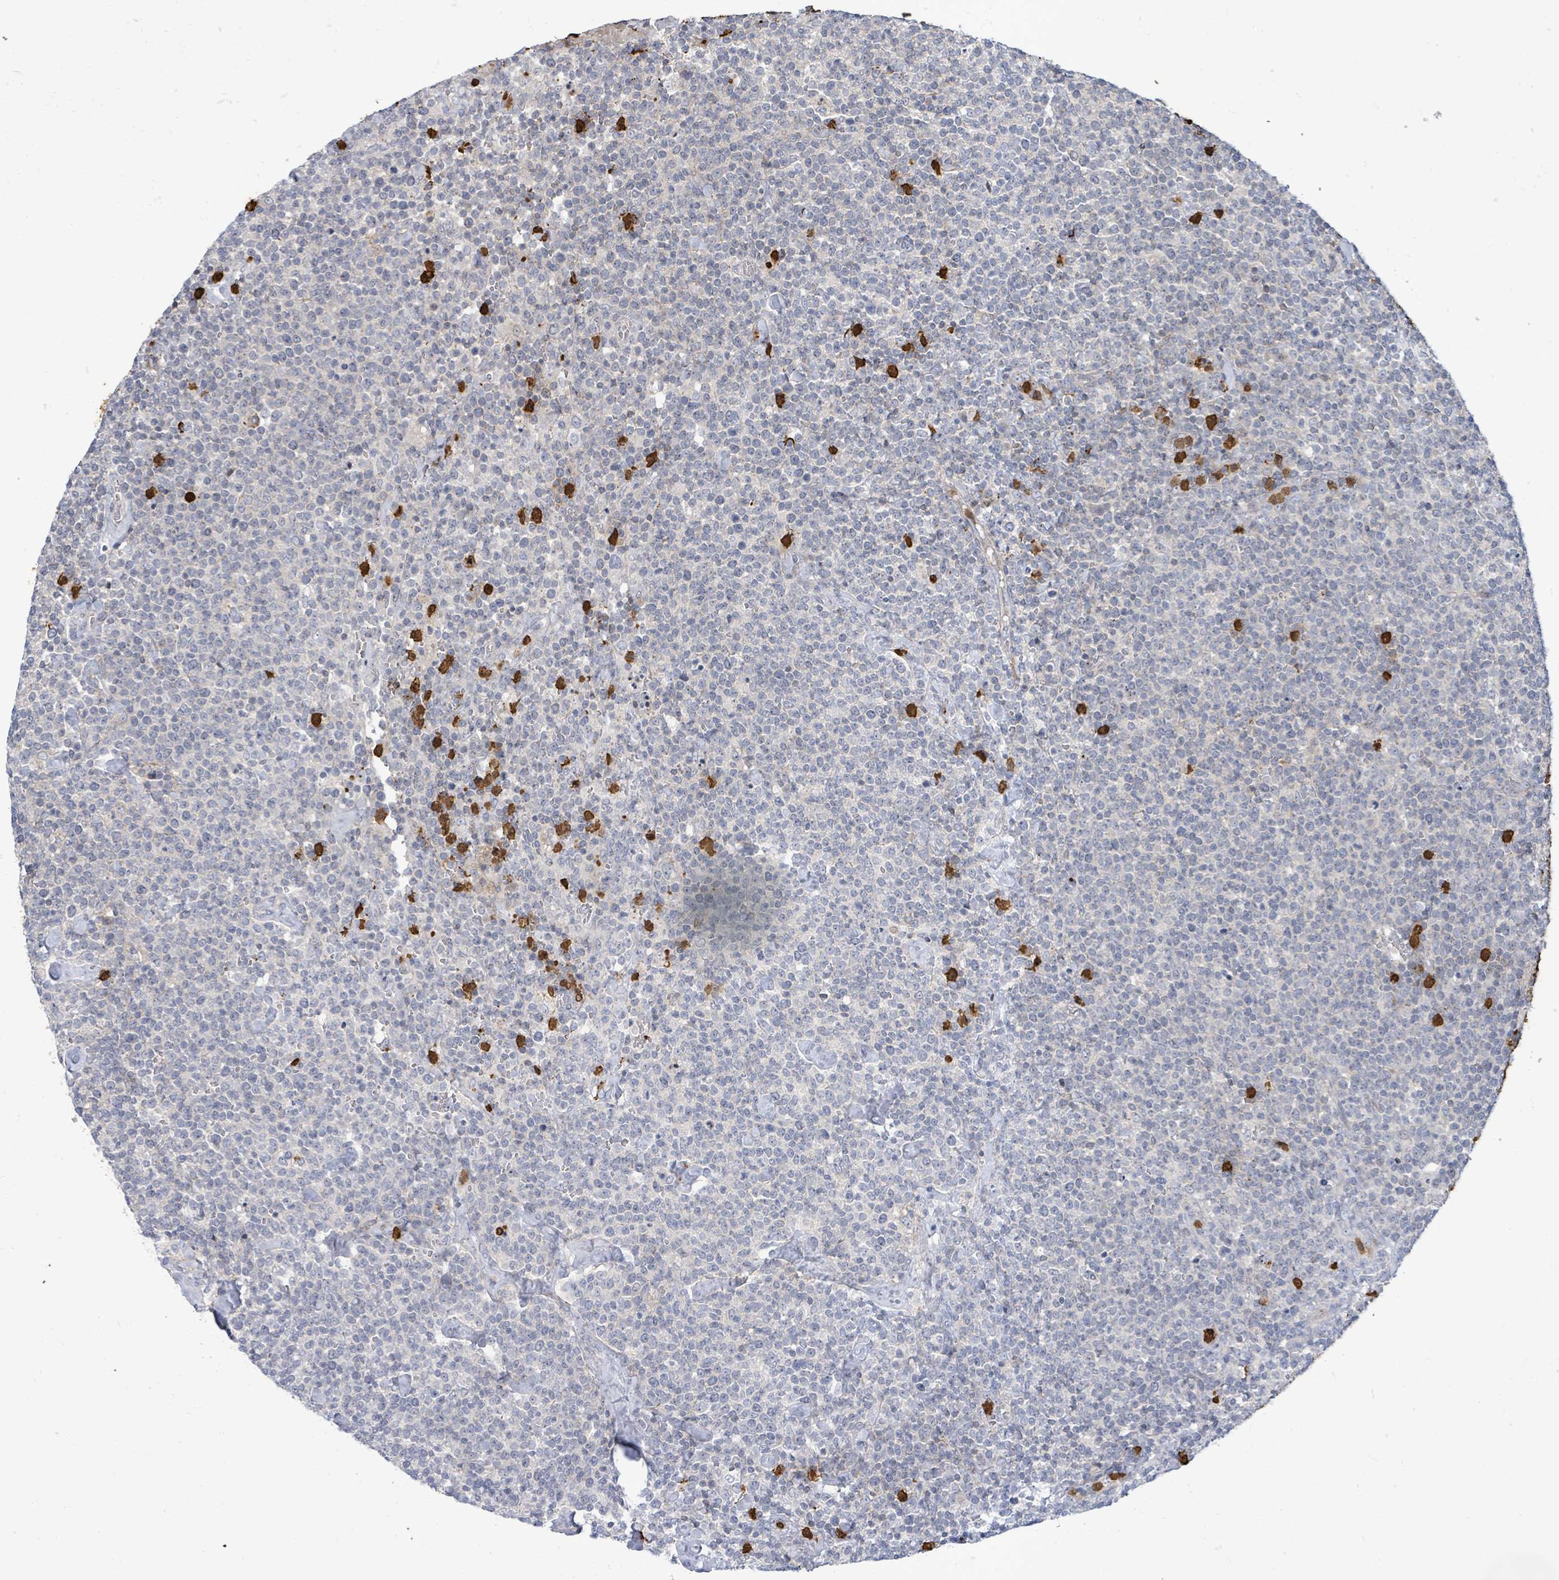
{"staining": {"intensity": "negative", "quantity": "none", "location": "none"}, "tissue": "lymphoma", "cell_type": "Tumor cells", "image_type": "cancer", "snomed": [{"axis": "morphology", "description": "Malignant lymphoma, non-Hodgkin's type, High grade"}, {"axis": "topography", "description": "Lymph node"}], "caption": "Image shows no protein expression in tumor cells of lymphoma tissue.", "gene": "FAM210A", "patient": {"sex": "male", "age": 61}}